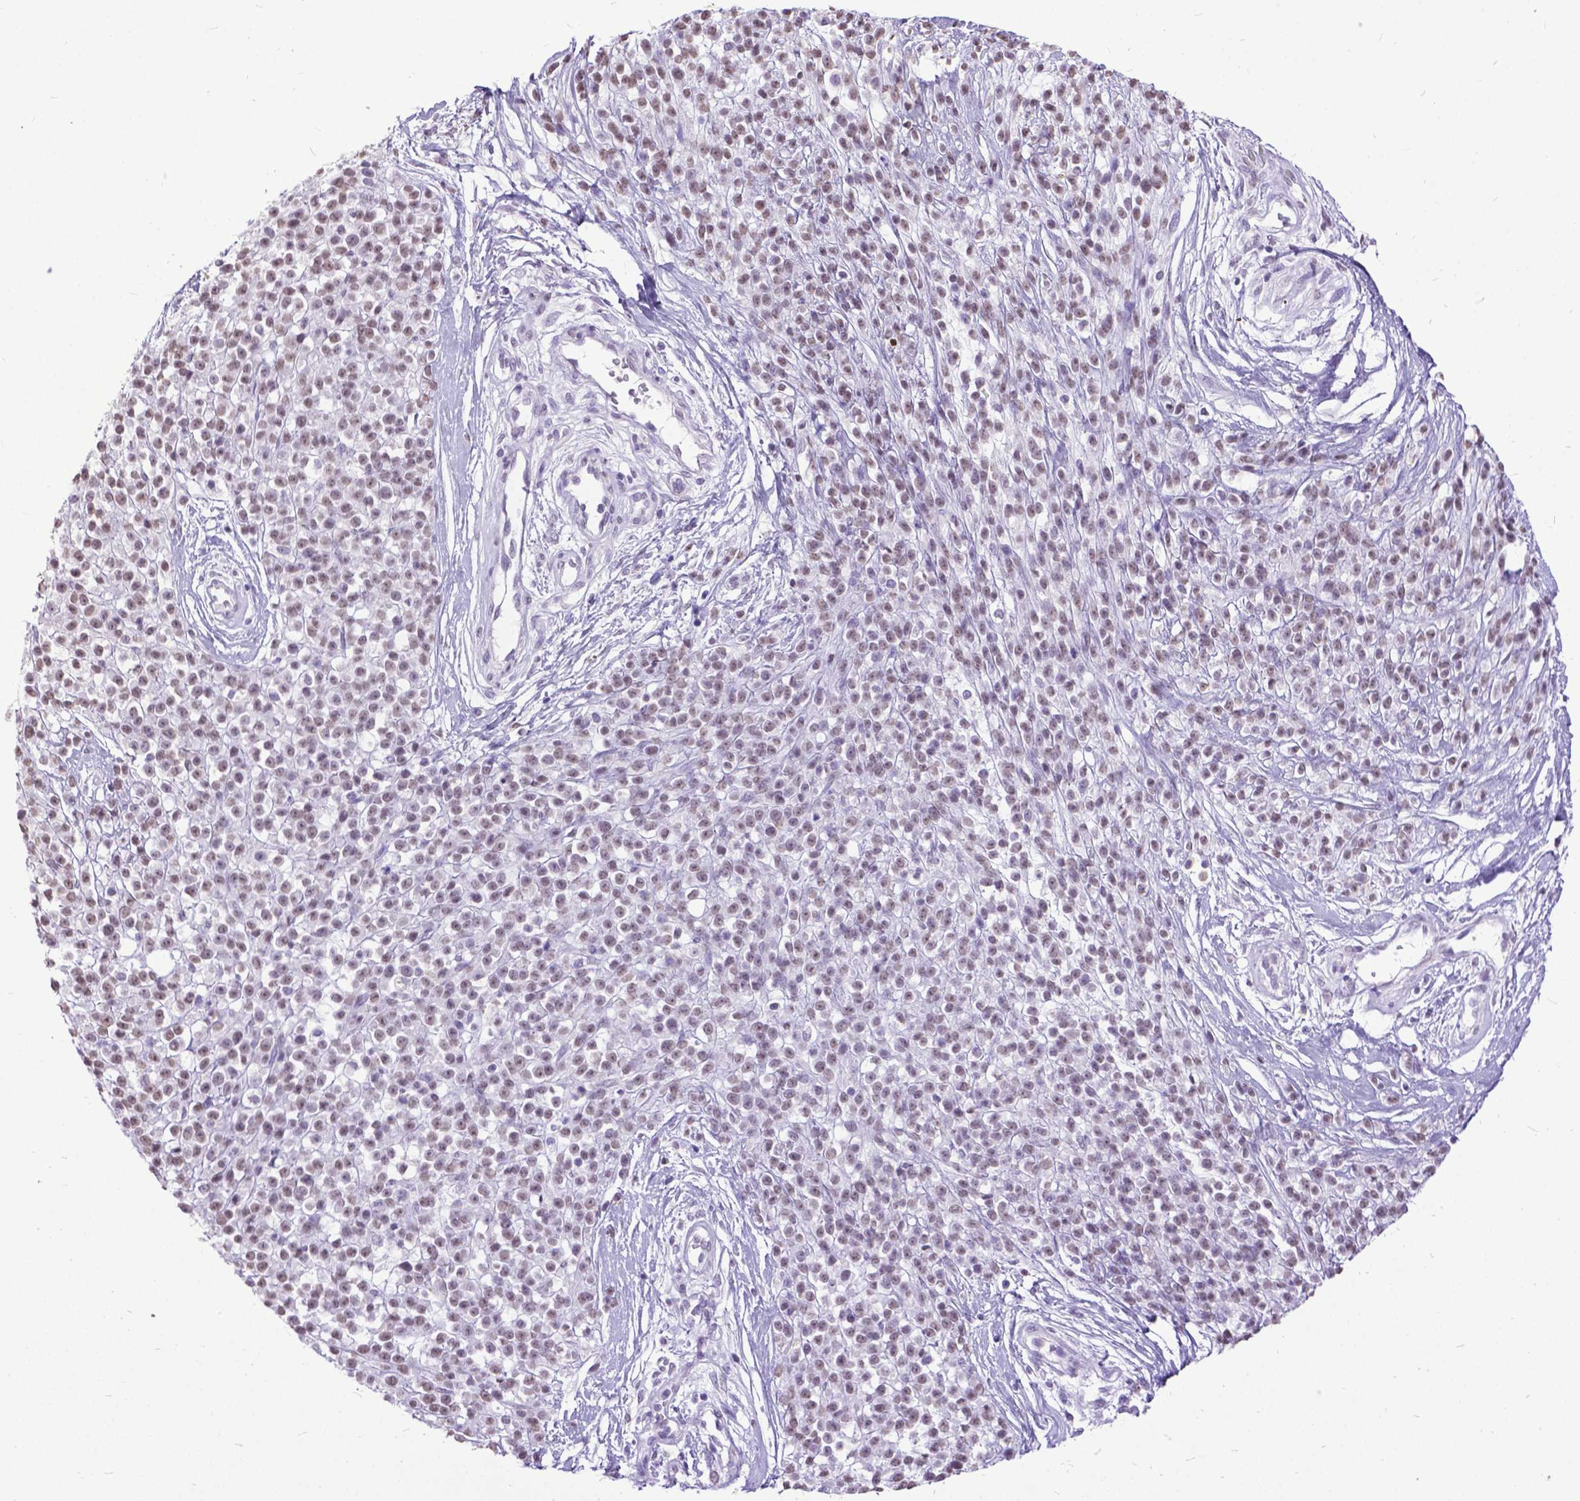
{"staining": {"intensity": "weak", "quantity": ">75%", "location": "nuclear"}, "tissue": "melanoma", "cell_type": "Tumor cells", "image_type": "cancer", "snomed": [{"axis": "morphology", "description": "Malignant melanoma, NOS"}, {"axis": "topography", "description": "Skin"}, {"axis": "topography", "description": "Skin of trunk"}], "caption": "IHC (DAB (3,3'-diaminobenzidine)) staining of human malignant melanoma exhibits weak nuclear protein expression in about >75% of tumor cells.", "gene": "MARCHF10", "patient": {"sex": "male", "age": 74}}